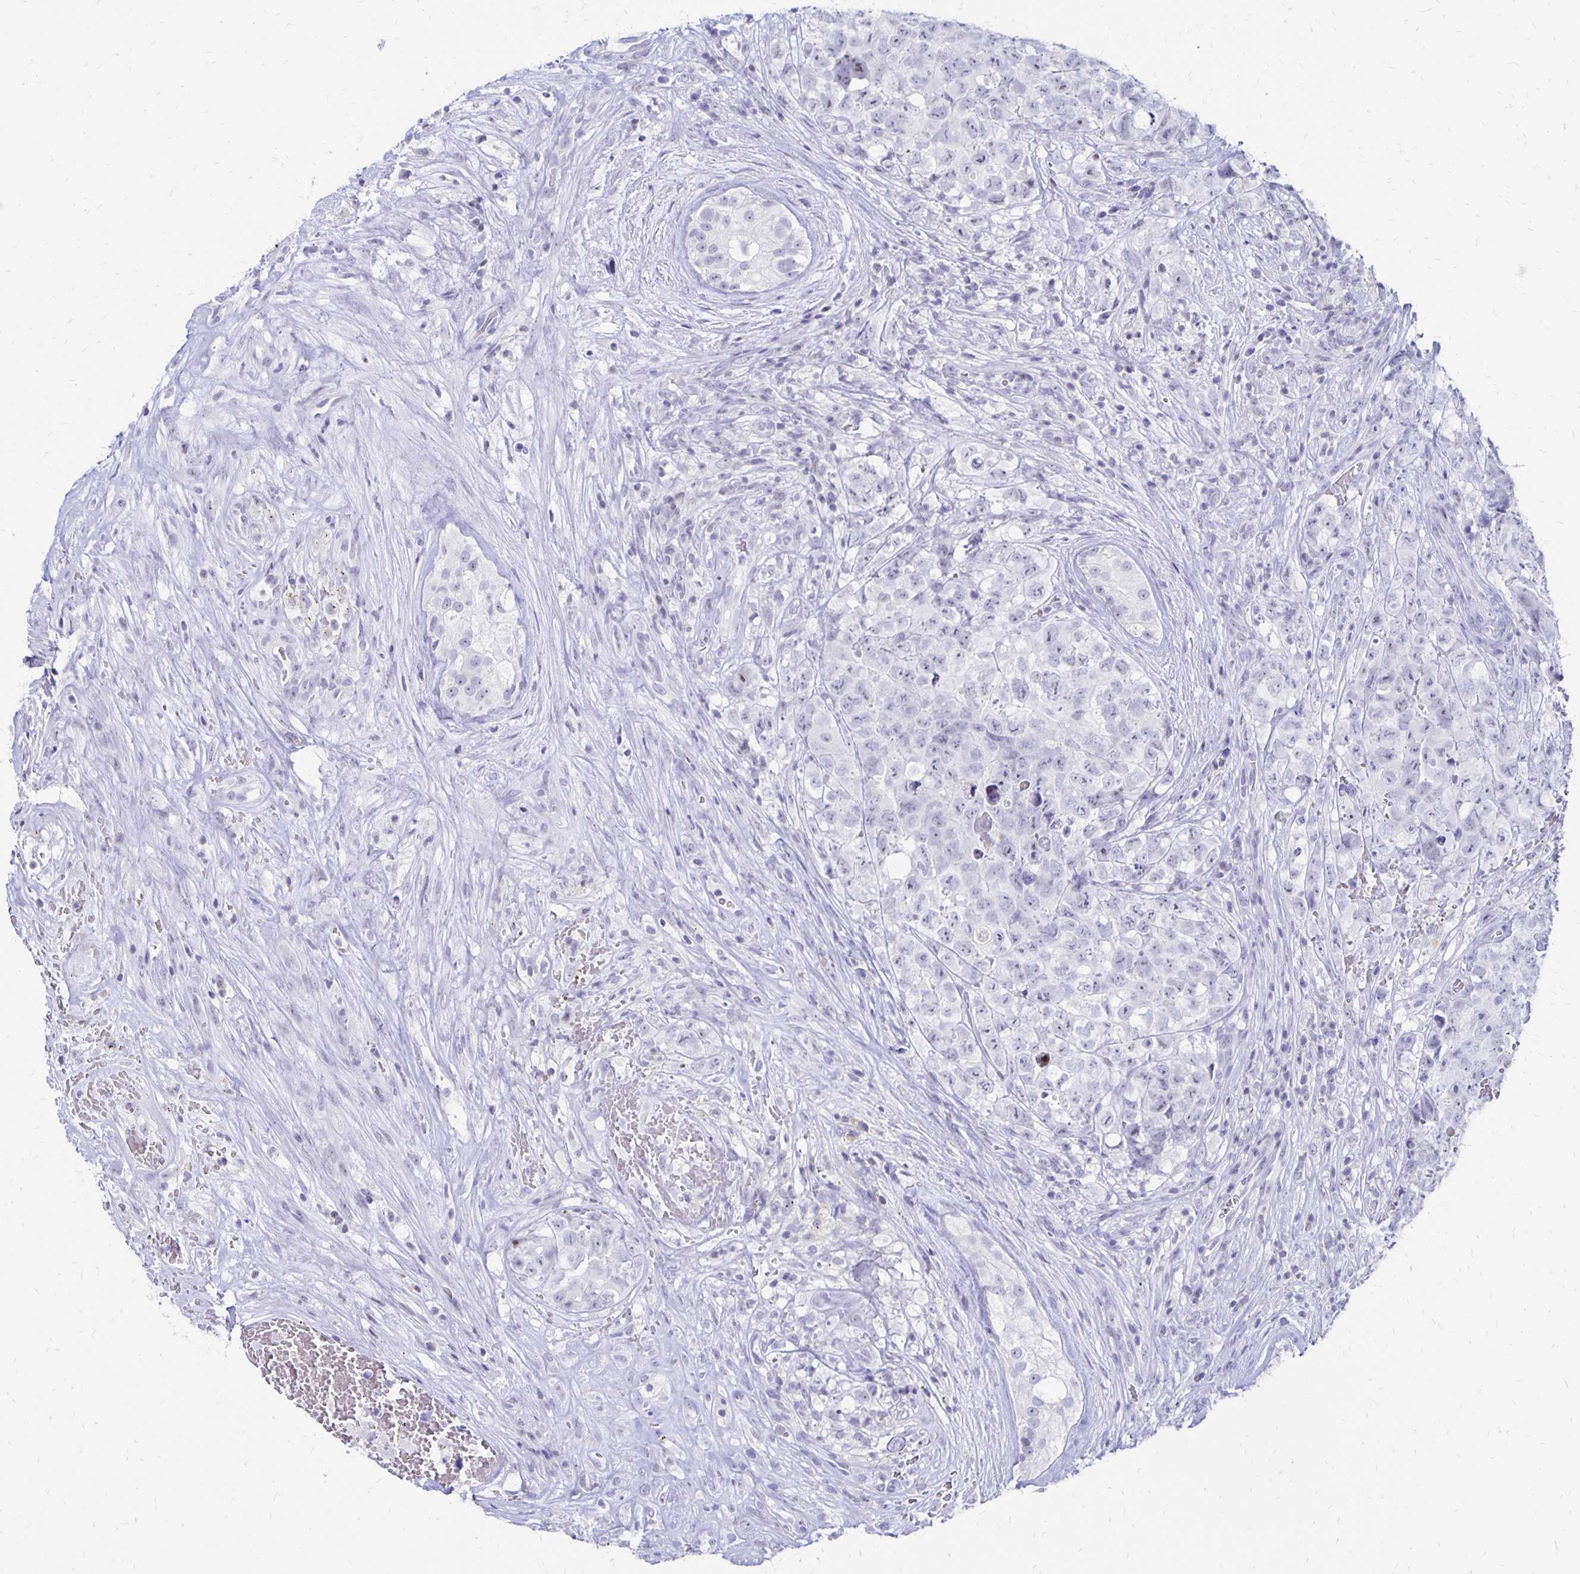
{"staining": {"intensity": "negative", "quantity": "none", "location": "none"}, "tissue": "testis cancer", "cell_type": "Tumor cells", "image_type": "cancer", "snomed": [{"axis": "morphology", "description": "Carcinoma, Embryonal, NOS"}, {"axis": "topography", "description": "Testis"}], "caption": "Immunohistochemical staining of human testis embryonal carcinoma exhibits no significant expression in tumor cells.", "gene": "SYT2", "patient": {"sex": "male", "age": 18}}